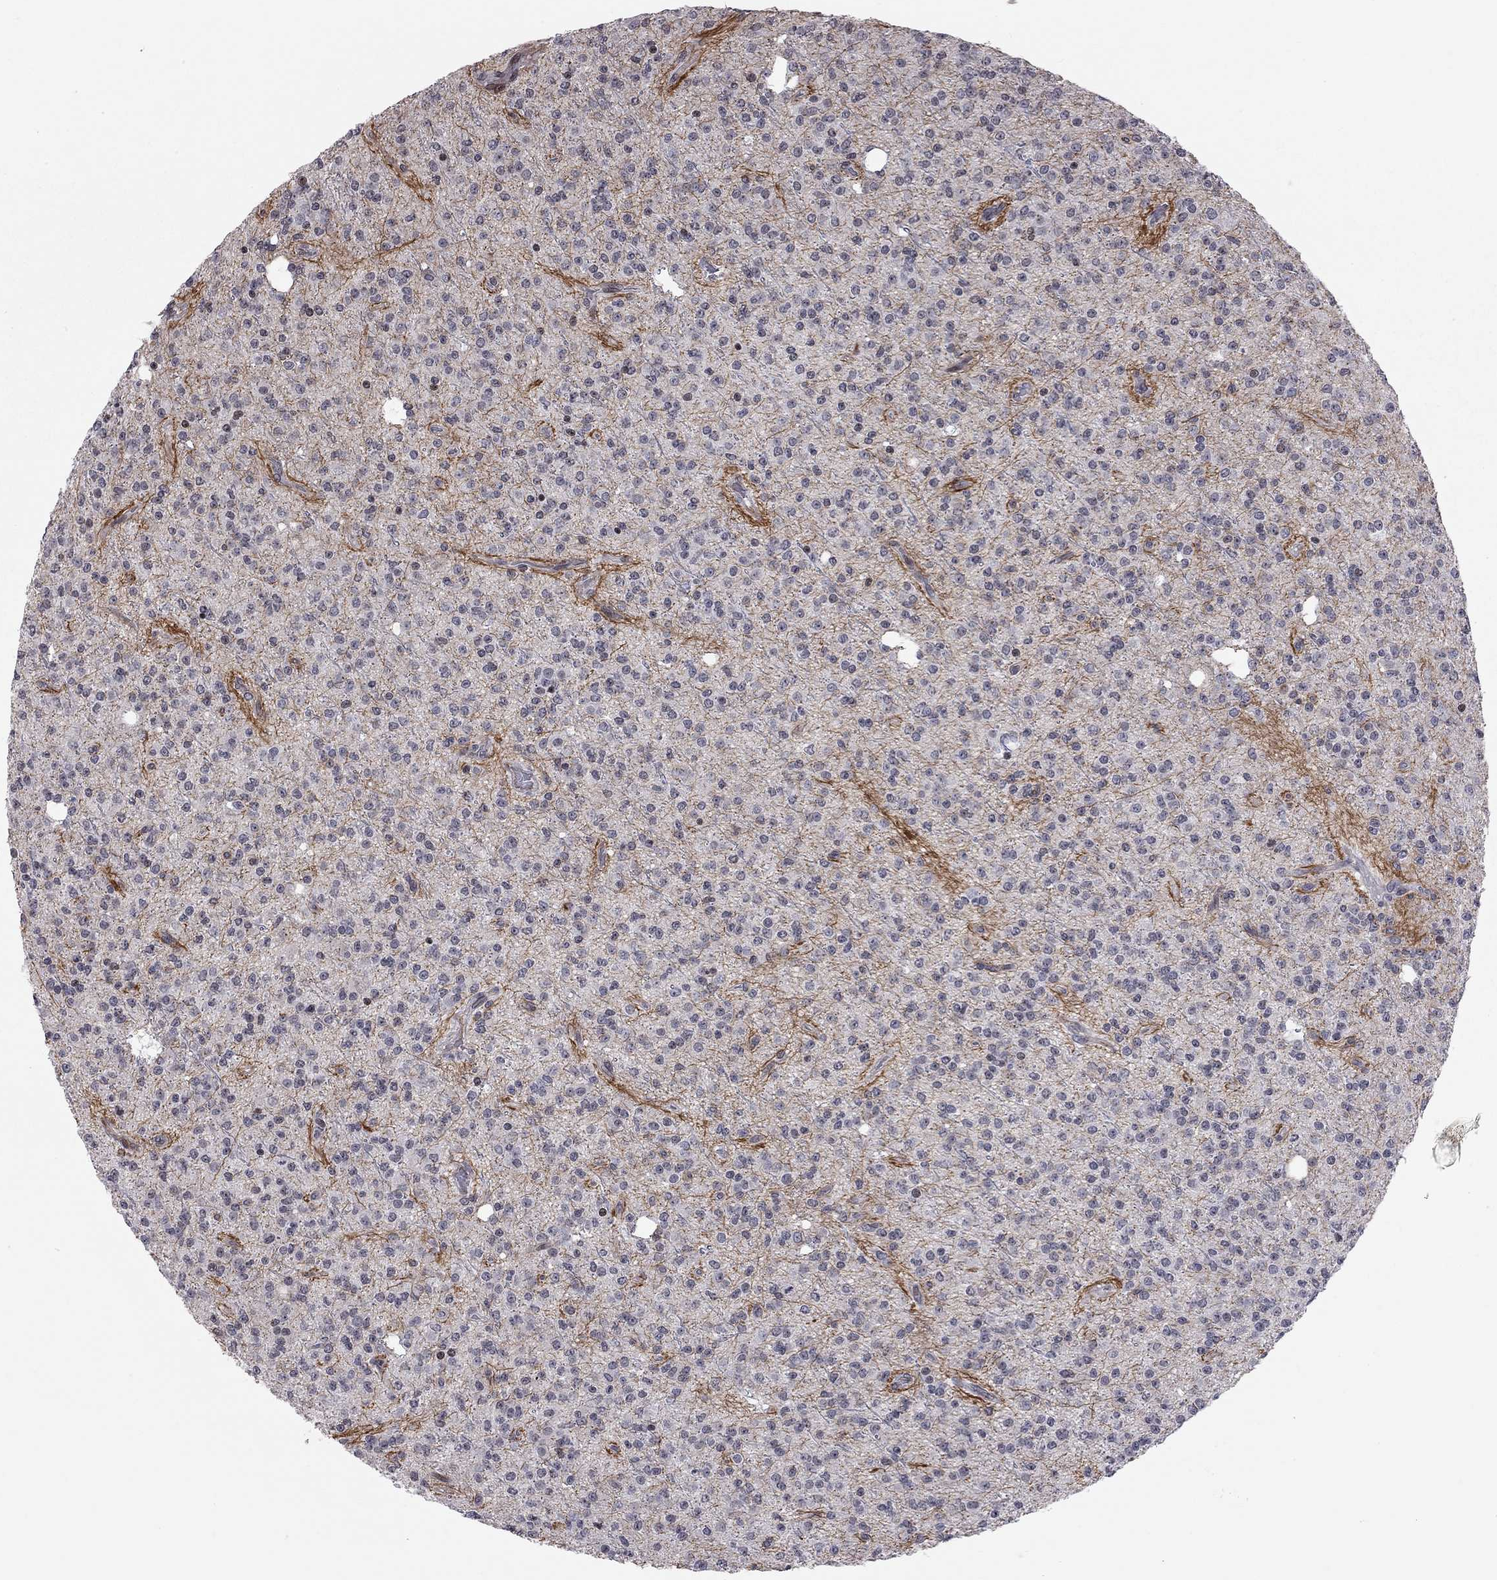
{"staining": {"intensity": "negative", "quantity": "none", "location": "none"}, "tissue": "glioma", "cell_type": "Tumor cells", "image_type": "cancer", "snomed": [{"axis": "morphology", "description": "Glioma, malignant, Low grade"}, {"axis": "topography", "description": "Brain"}], "caption": "High power microscopy photomicrograph of an immunohistochemistry image of malignant low-grade glioma, revealing no significant staining in tumor cells.", "gene": "MTNR1B", "patient": {"sex": "male", "age": 27}}